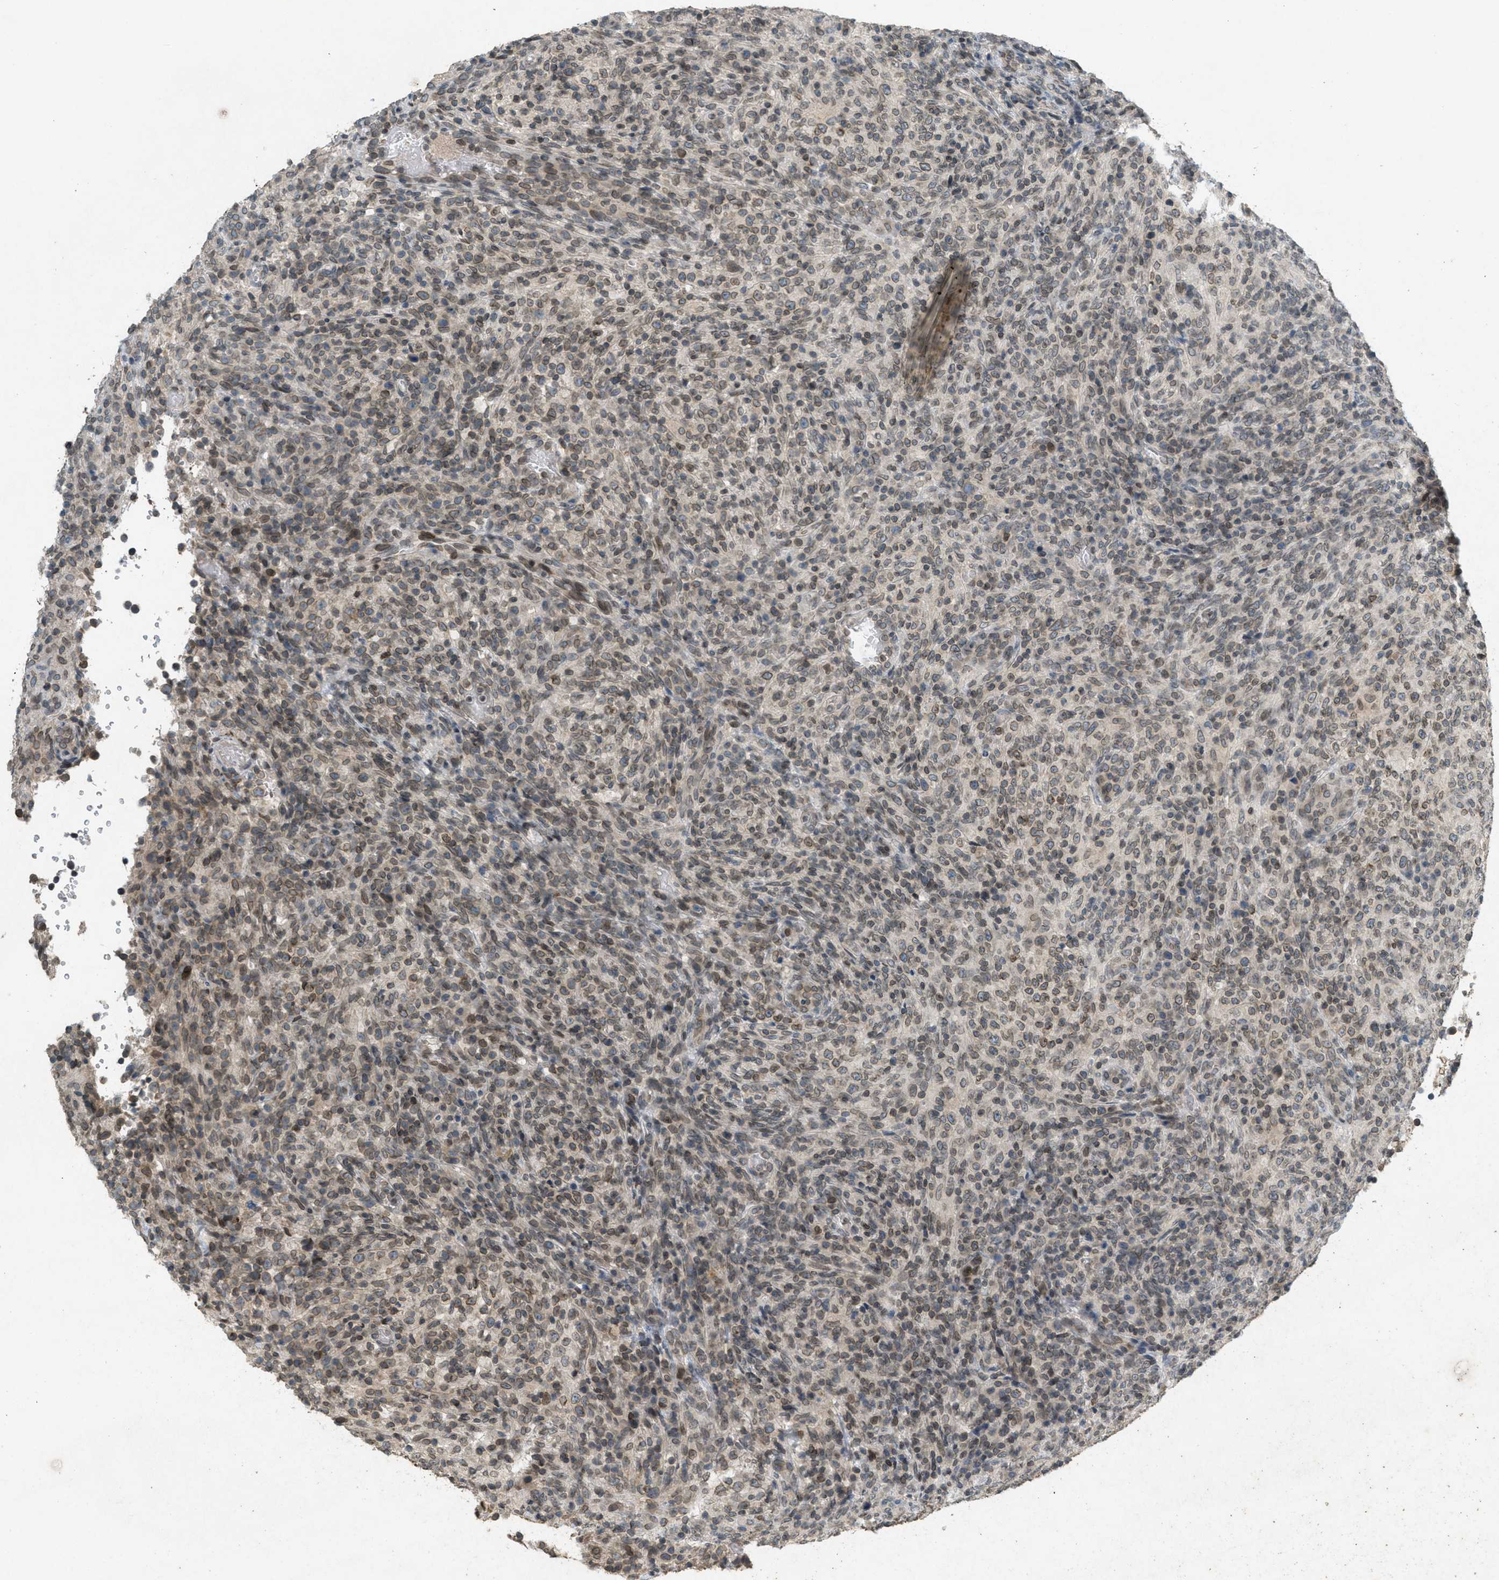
{"staining": {"intensity": "weak", "quantity": "25%-75%", "location": "cytoplasmic/membranous,nuclear"}, "tissue": "lymphoma", "cell_type": "Tumor cells", "image_type": "cancer", "snomed": [{"axis": "morphology", "description": "Malignant lymphoma, non-Hodgkin's type, High grade"}, {"axis": "topography", "description": "Lymph node"}], "caption": "Lymphoma stained with a protein marker demonstrates weak staining in tumor cells.", "gene": "ABHD6", "patient": {"sex": "female", "age": 76}}